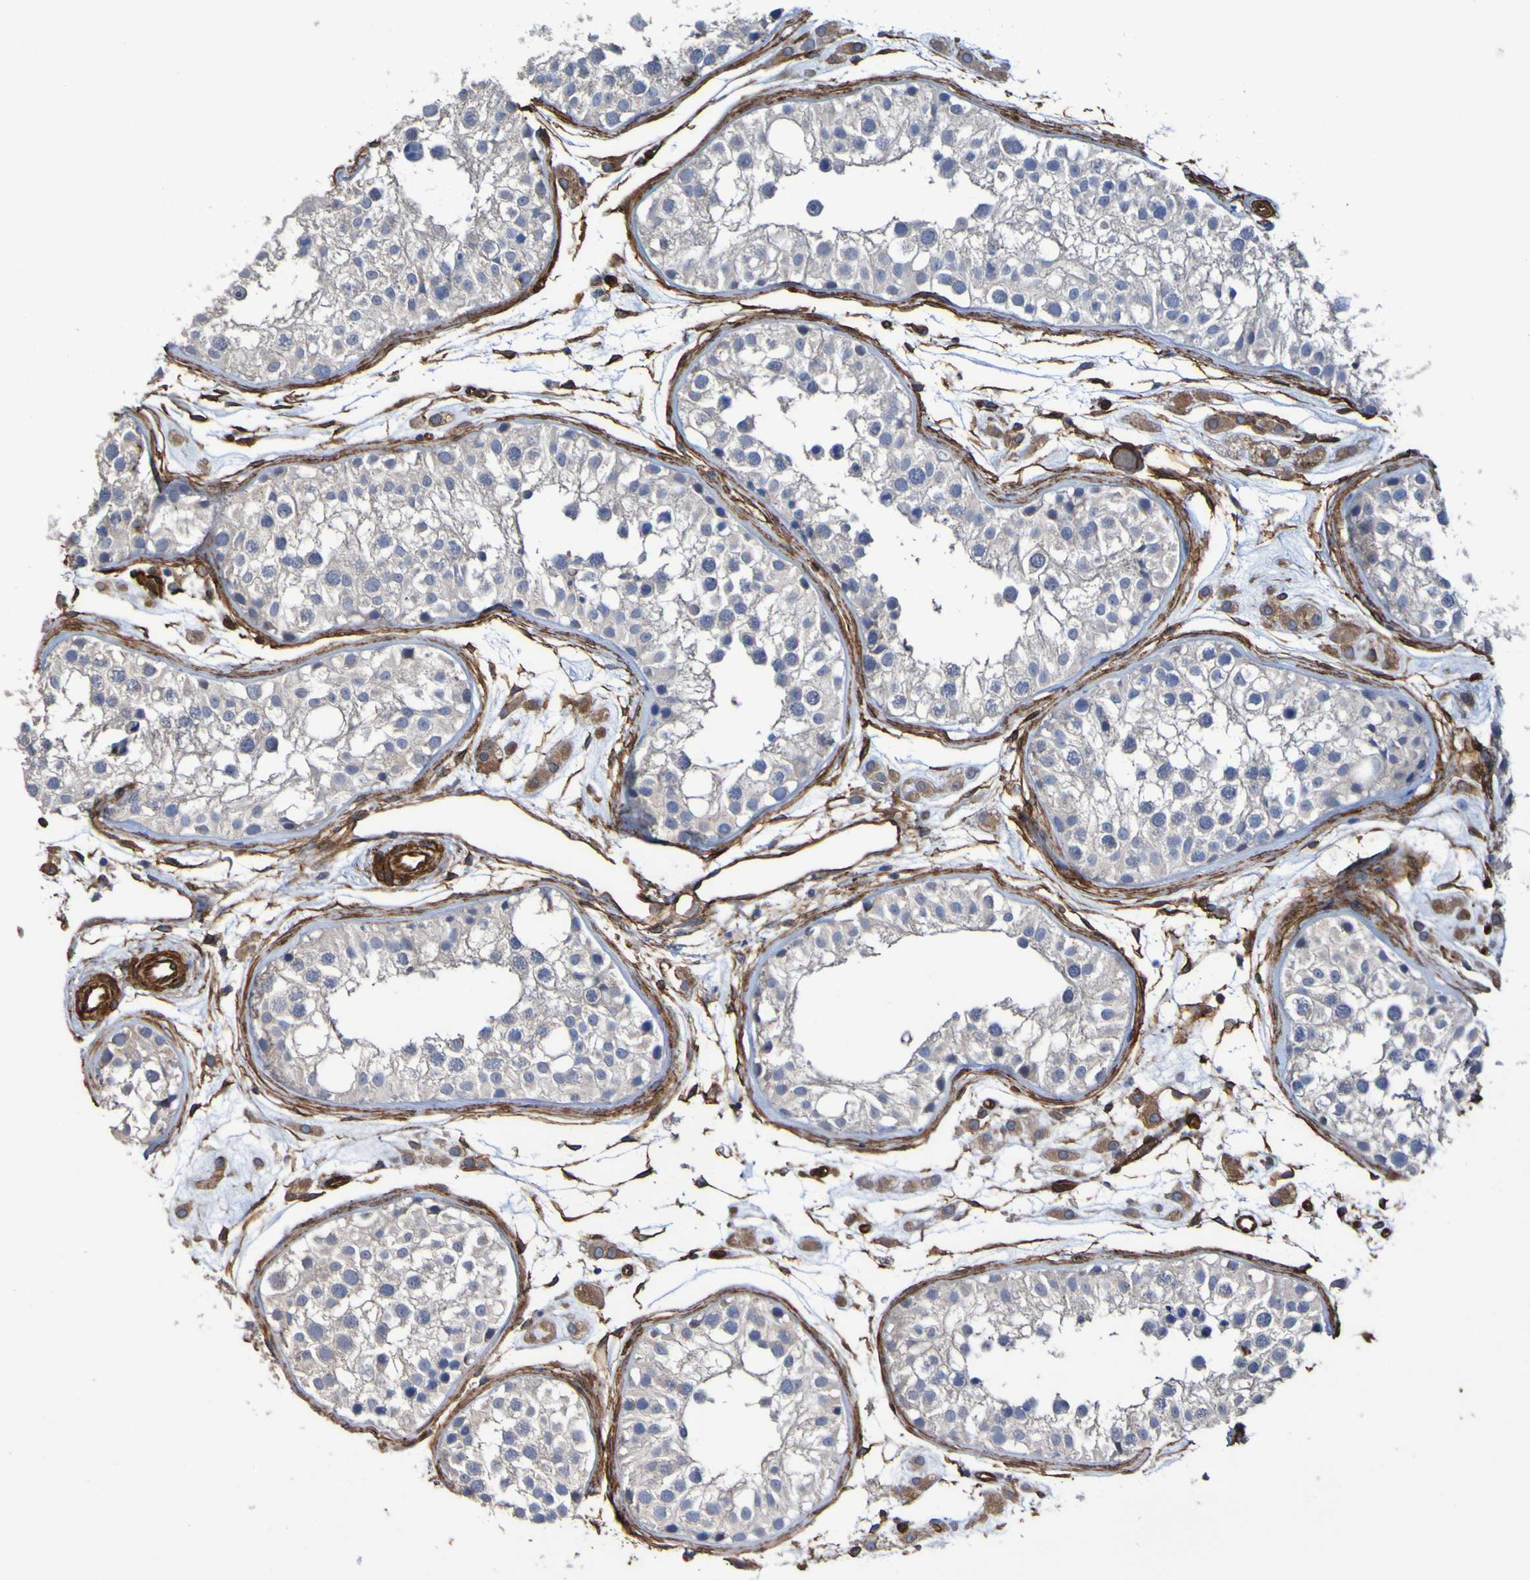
{"staining": {"intensity": "weak", "quantity": "<25%", "location": "cytoplasmic/membranous"}, "tissue": "testis", "cell_type": "Cells in seminiferous ducts", "image_type": "normal", "snomed": [{"axis": "morphology", "description": "Normal tissue, NOS"}, {"axis": "morphology", "description": "Adenocarcinoma, metastatic, NOS"}, {"axis": "topography", "description": "Testis"}], "caption": "DAB (3,3'-diaminobenzidine) immunohistochemical staining of normal testis demonstrates no significant positivity in cells in seminiferous ducts. (DAB (3,3'-diaminobenzidine) immunohistochemistry (IHC), high magnification).", "gene": "ELMOD3", "patient": {"sex": "male", "age": 26}}